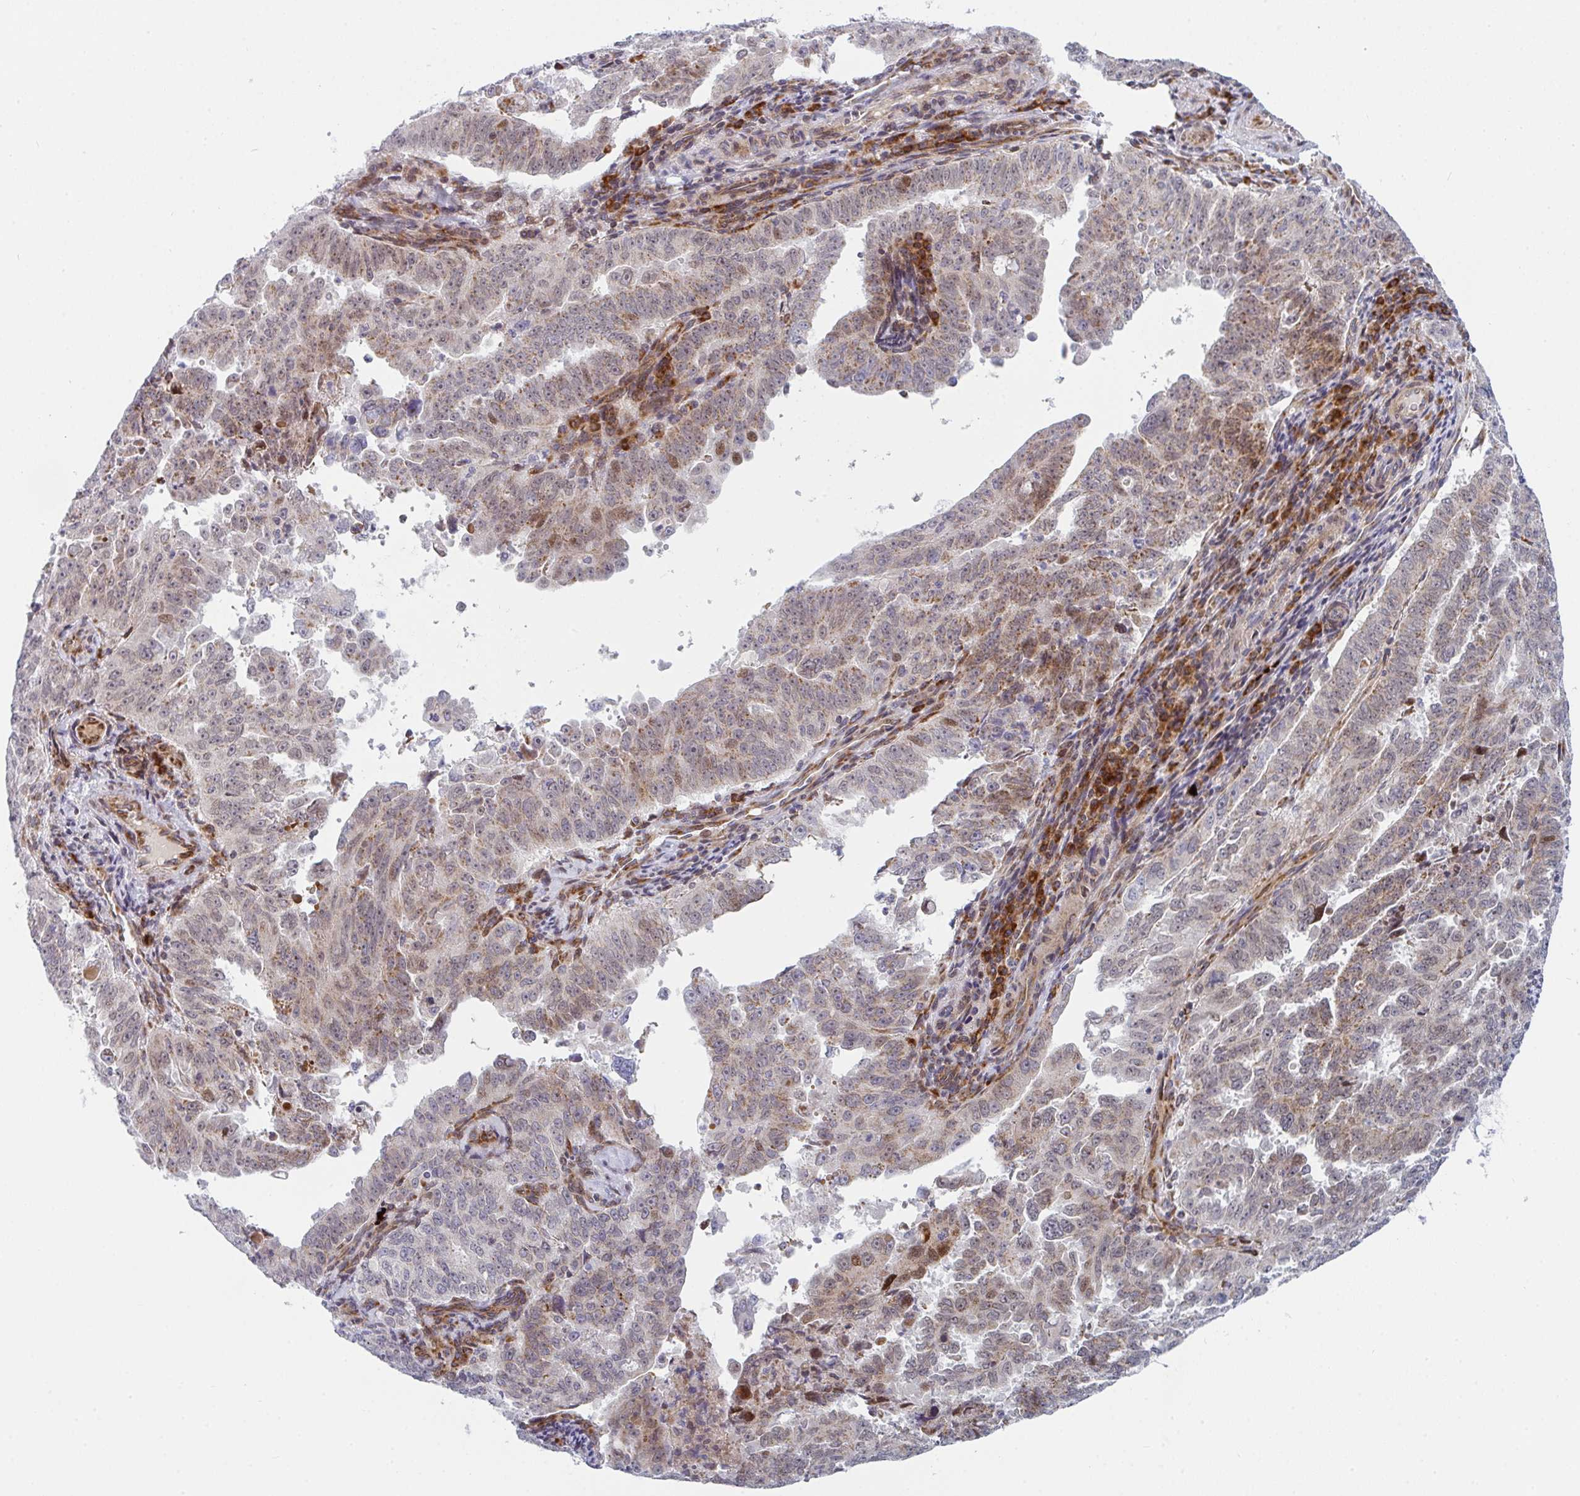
{"staining": {"intensity": "weak", "quantity": "25%-75%", "location": "cytoplasmic/membranous,nuclear"}, "tissue": "endometrial cancer", "cell_type": "Tumor cells", "image_type": "cancer", "snomed": [{"axis": "morphology", "description": "Adenocarcinoma, NOS"}, {"axis": "topography", "description": "Endometrium"}], "caption": "High-power microscopy captured an immunohistochemistry image of endometrial cancer (adenocarcinoma), revealing weak cytoplasmic/membranous and nuclear positivity in approximately 25%-75% of tumor cells.", "gene": "PRKCH", "patient": {"sex": "female", "age": 65}}